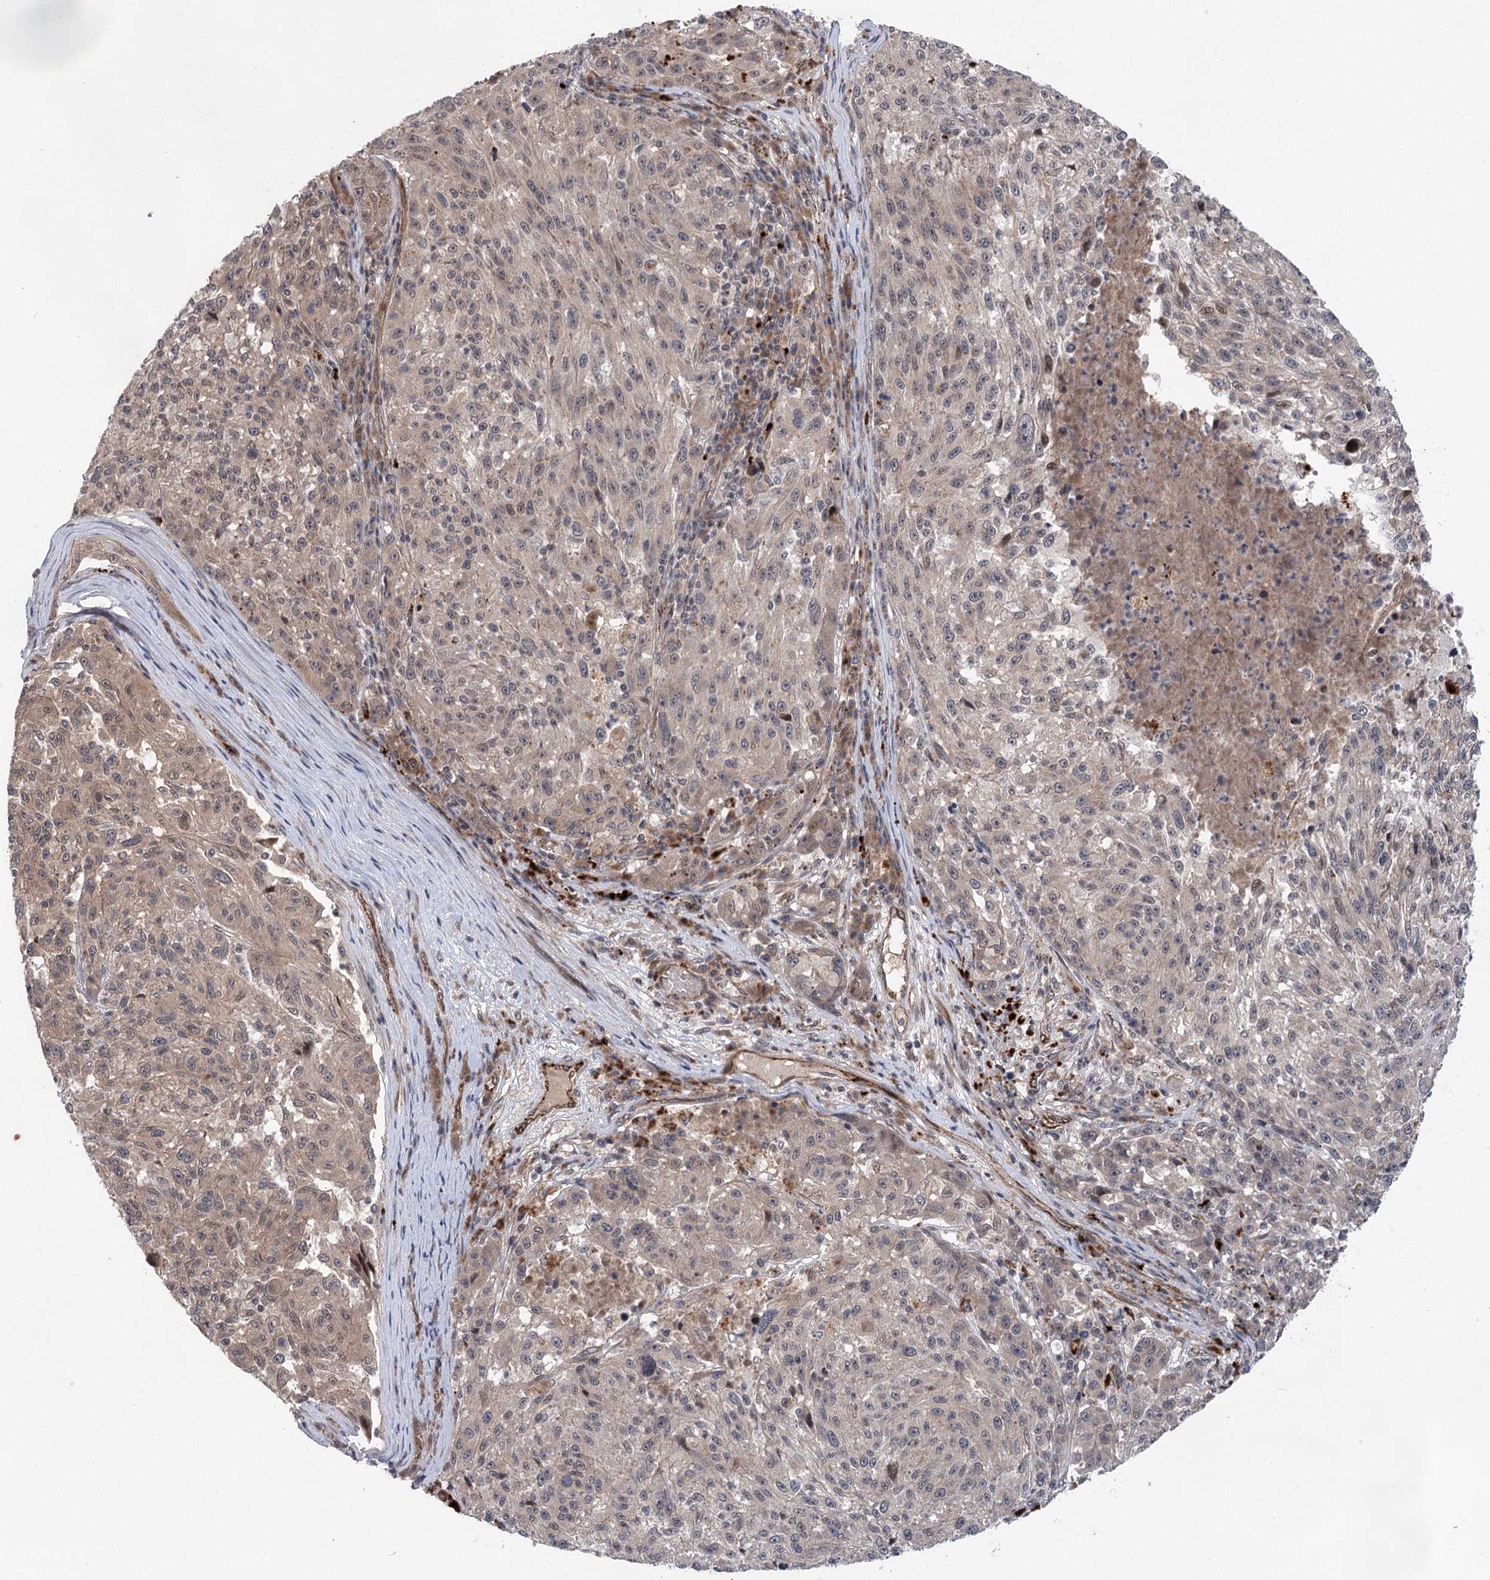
{"staining": {"intensity": "weak", "quantity": "<25%", "location": "cytoplasmic/membranous"}, "tissue": "melanoma", "cell_type": "Tumor cells", "image_type": "cancer", "snomed": [{"axis": "morphology", "description": "Malignant melanoma, NOS"}, {"axis": "topography", "description": "Skin"}], "caption": "Tumor cells show no significant protein positivity in malignant melanoma. Nuclei are stained in blue.", "gene": "METTL24", "patient": {"sex": "male", "age": 53}}